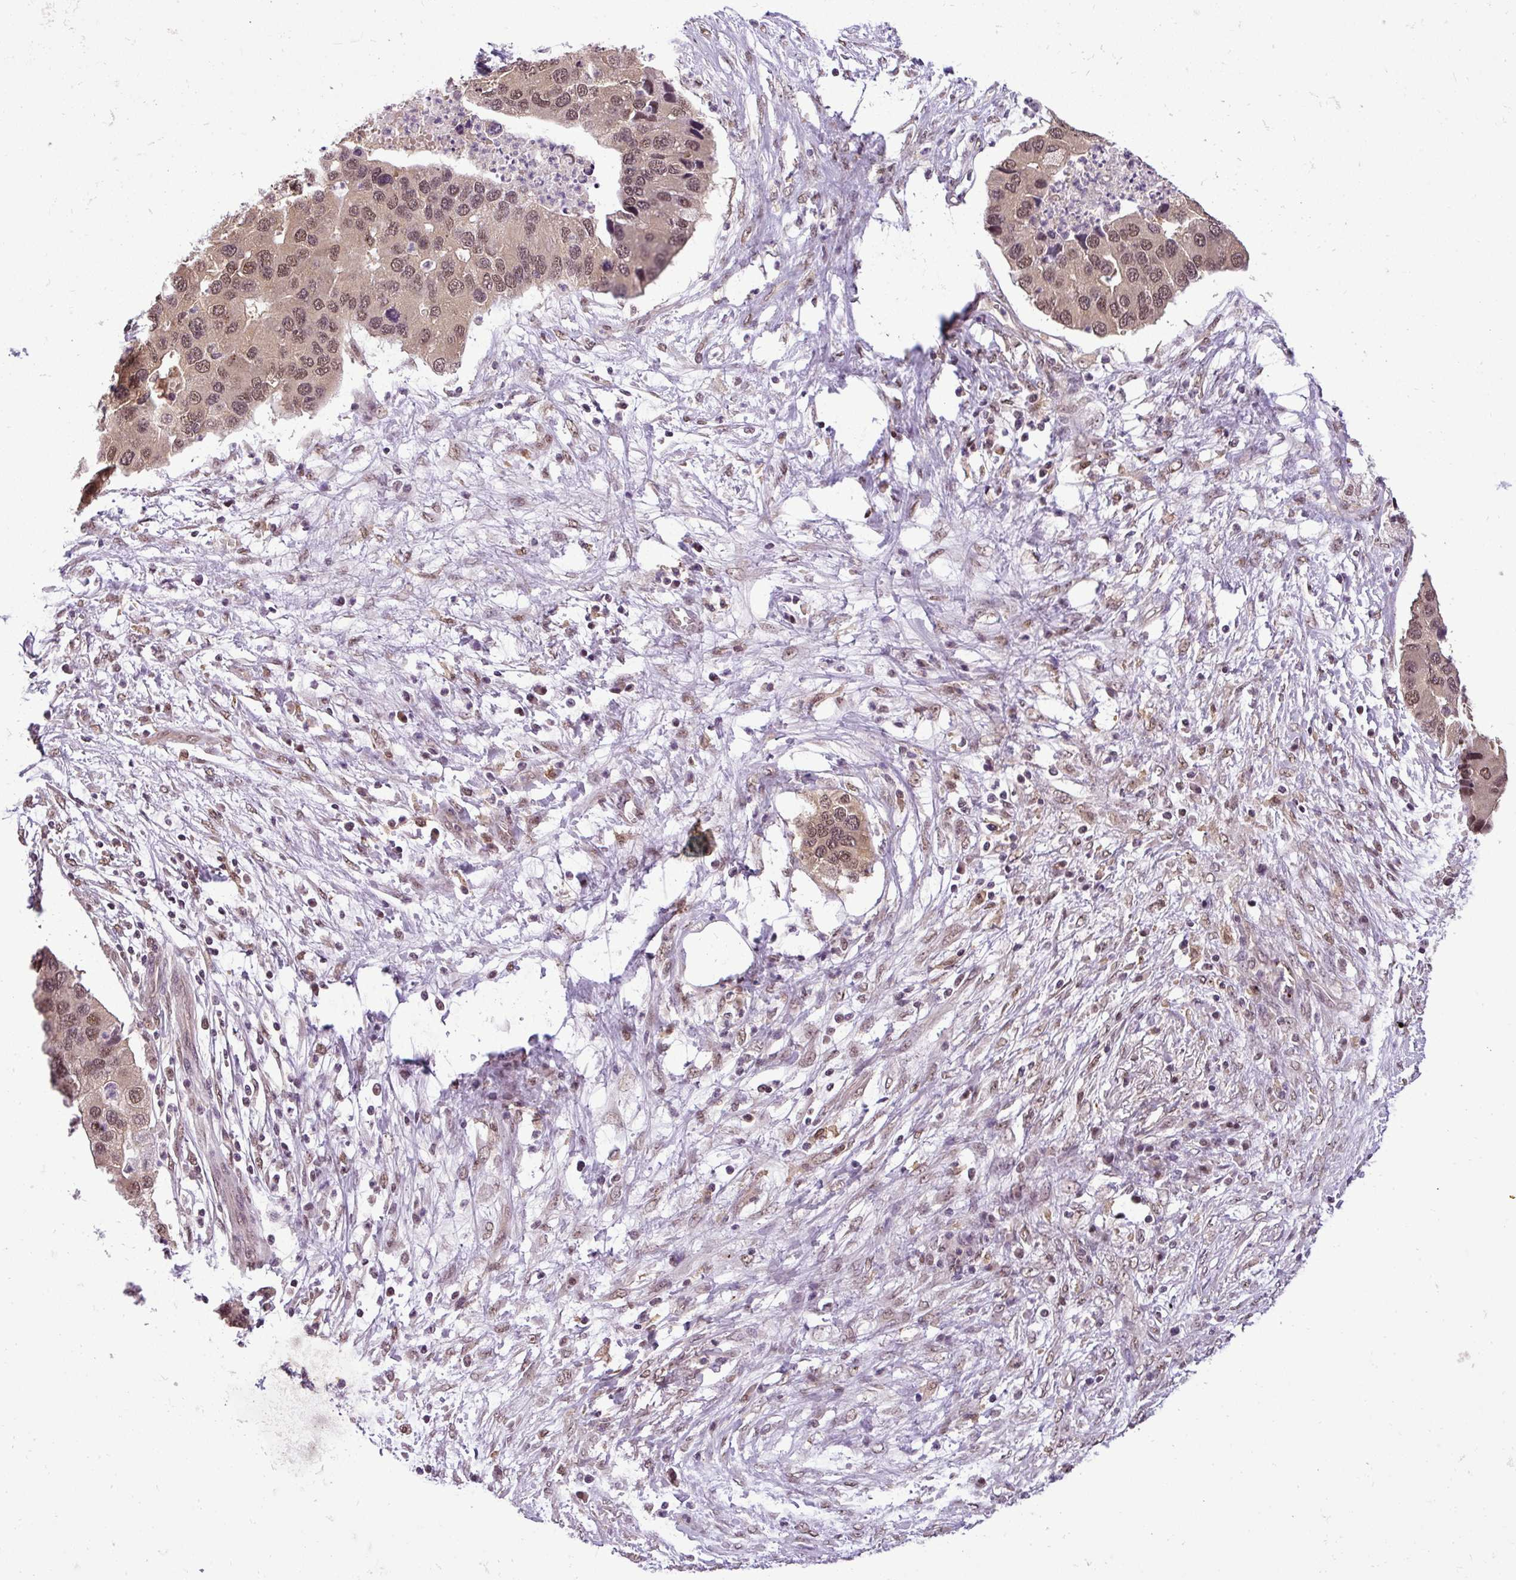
{"staining": {"intensity": "moderate", "quantity": ">75%", "location": "cytoplasmic/membranous,nuclear"}, "tissue": "lung cancer", "cell_type": "Tumor cells", "image_type": "cancer", "snomed": [{"axis": "morphology", "description": "Aneuploidy"}, {"axis": "morphology", "description": "Adenocarcinoma, NOS"}, {"axis": "topography", "description": "Lymph node"}, {"axis": "topography", "description": "Lung"}], "caption": "Protein expression analysis of human adenocarcinoma (lung) reveals moderate cytoplasmic/membranous and nuclear staining in about >75% of tumor cells.", "gene": "MFHAS1", "patient": {"sex": "female", "age": 74}}